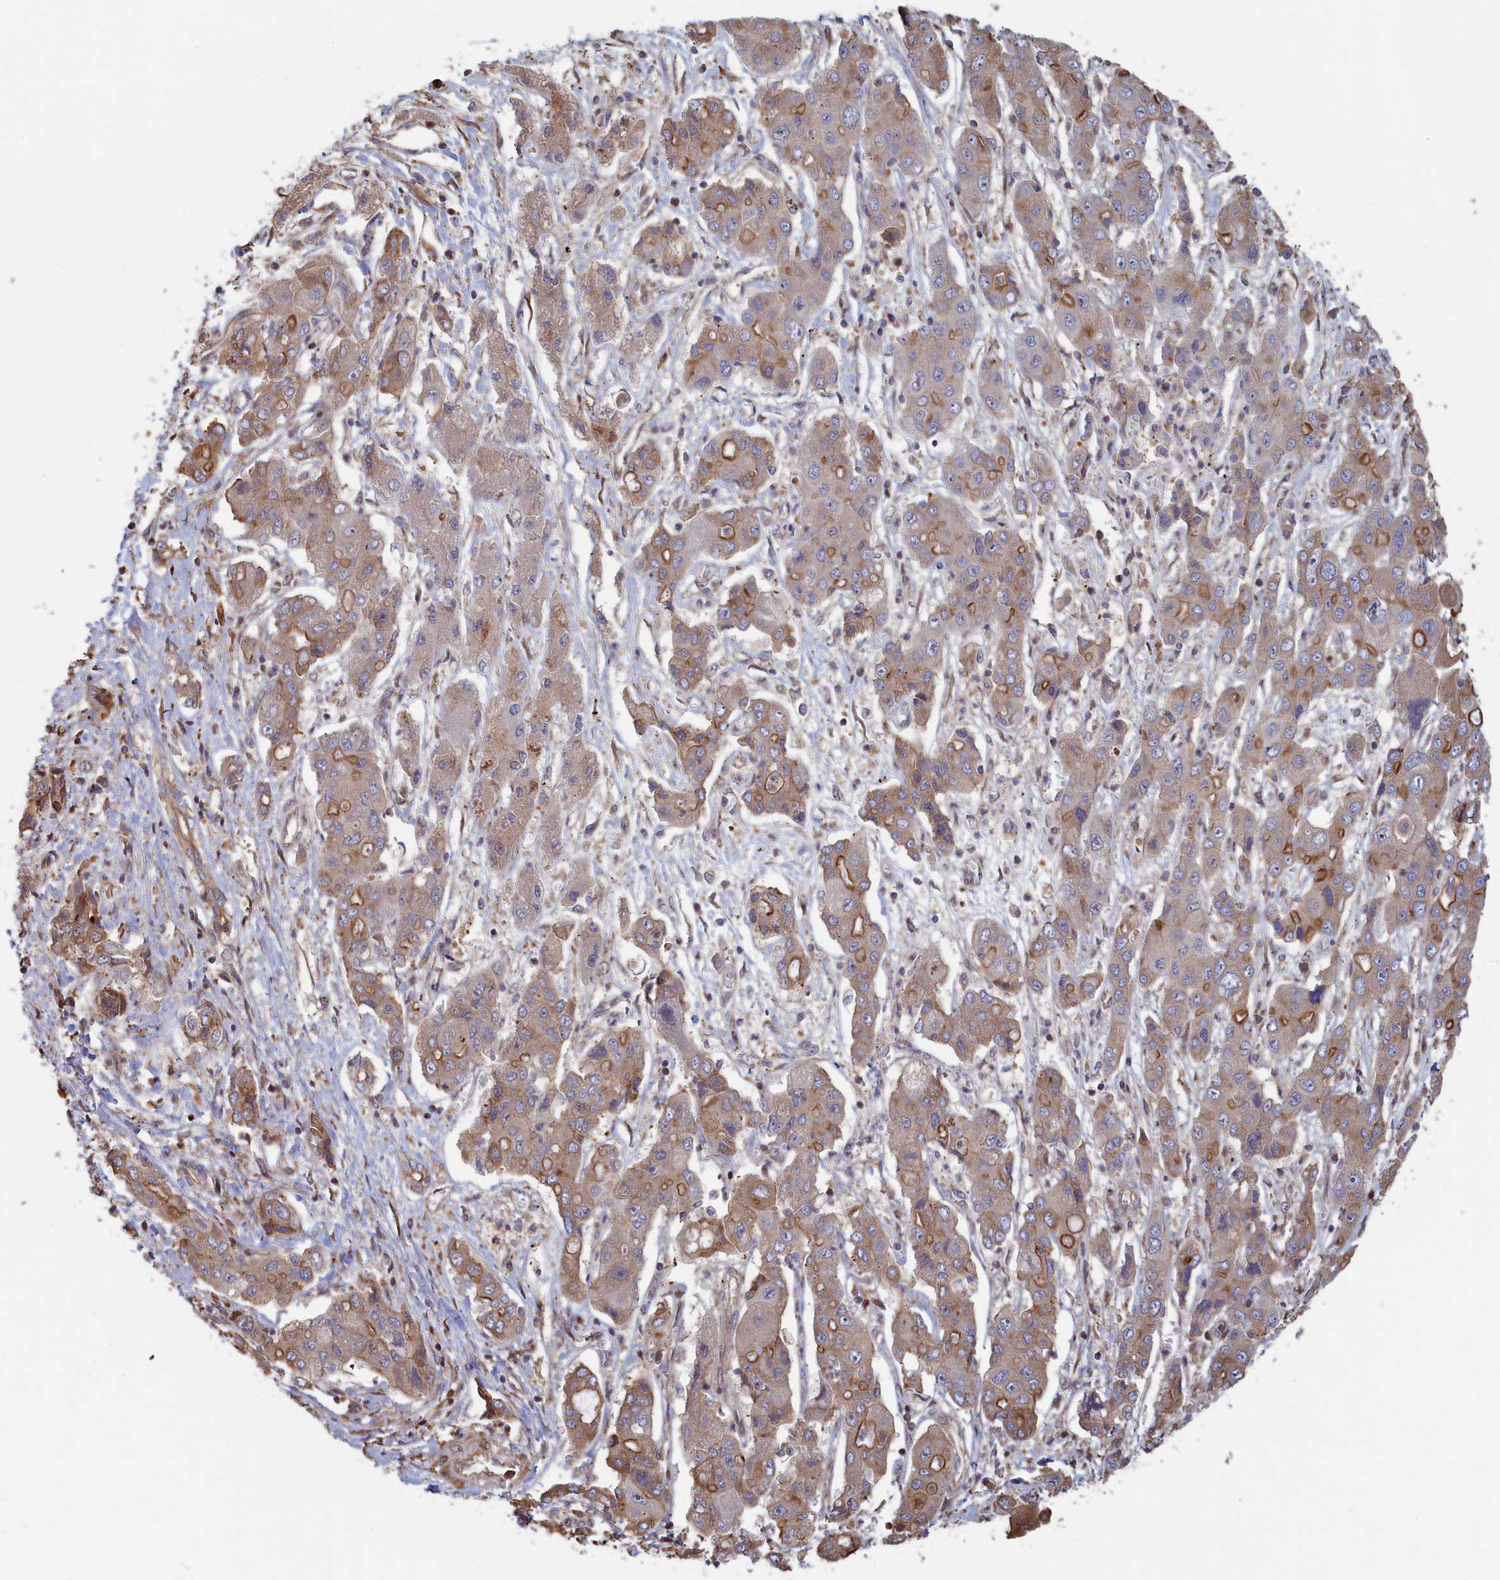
{"staining": {"intensity": "moderate", "quantity": "25%-75%", "location": "cytoplasmic/membranous"}, "tissue": "liver cancer", "cell_type": "Tumor cells", "image_type": "cancer", "snomed": [{"axis": "morphology", "description": "Cholangiocarcinoma"}, {"axis": "topography", "description": "Liver"}], "caption": "DAB (3,3'-diaminobenzidine) immunohistochemical staining of human liver cancer demonstrates moderate cytoplasmic/membranous protein staining in approximately 25%-75% of tumor cells.", "gene": "RILPL1", "patient": {"sex": "male", "age": 67}}